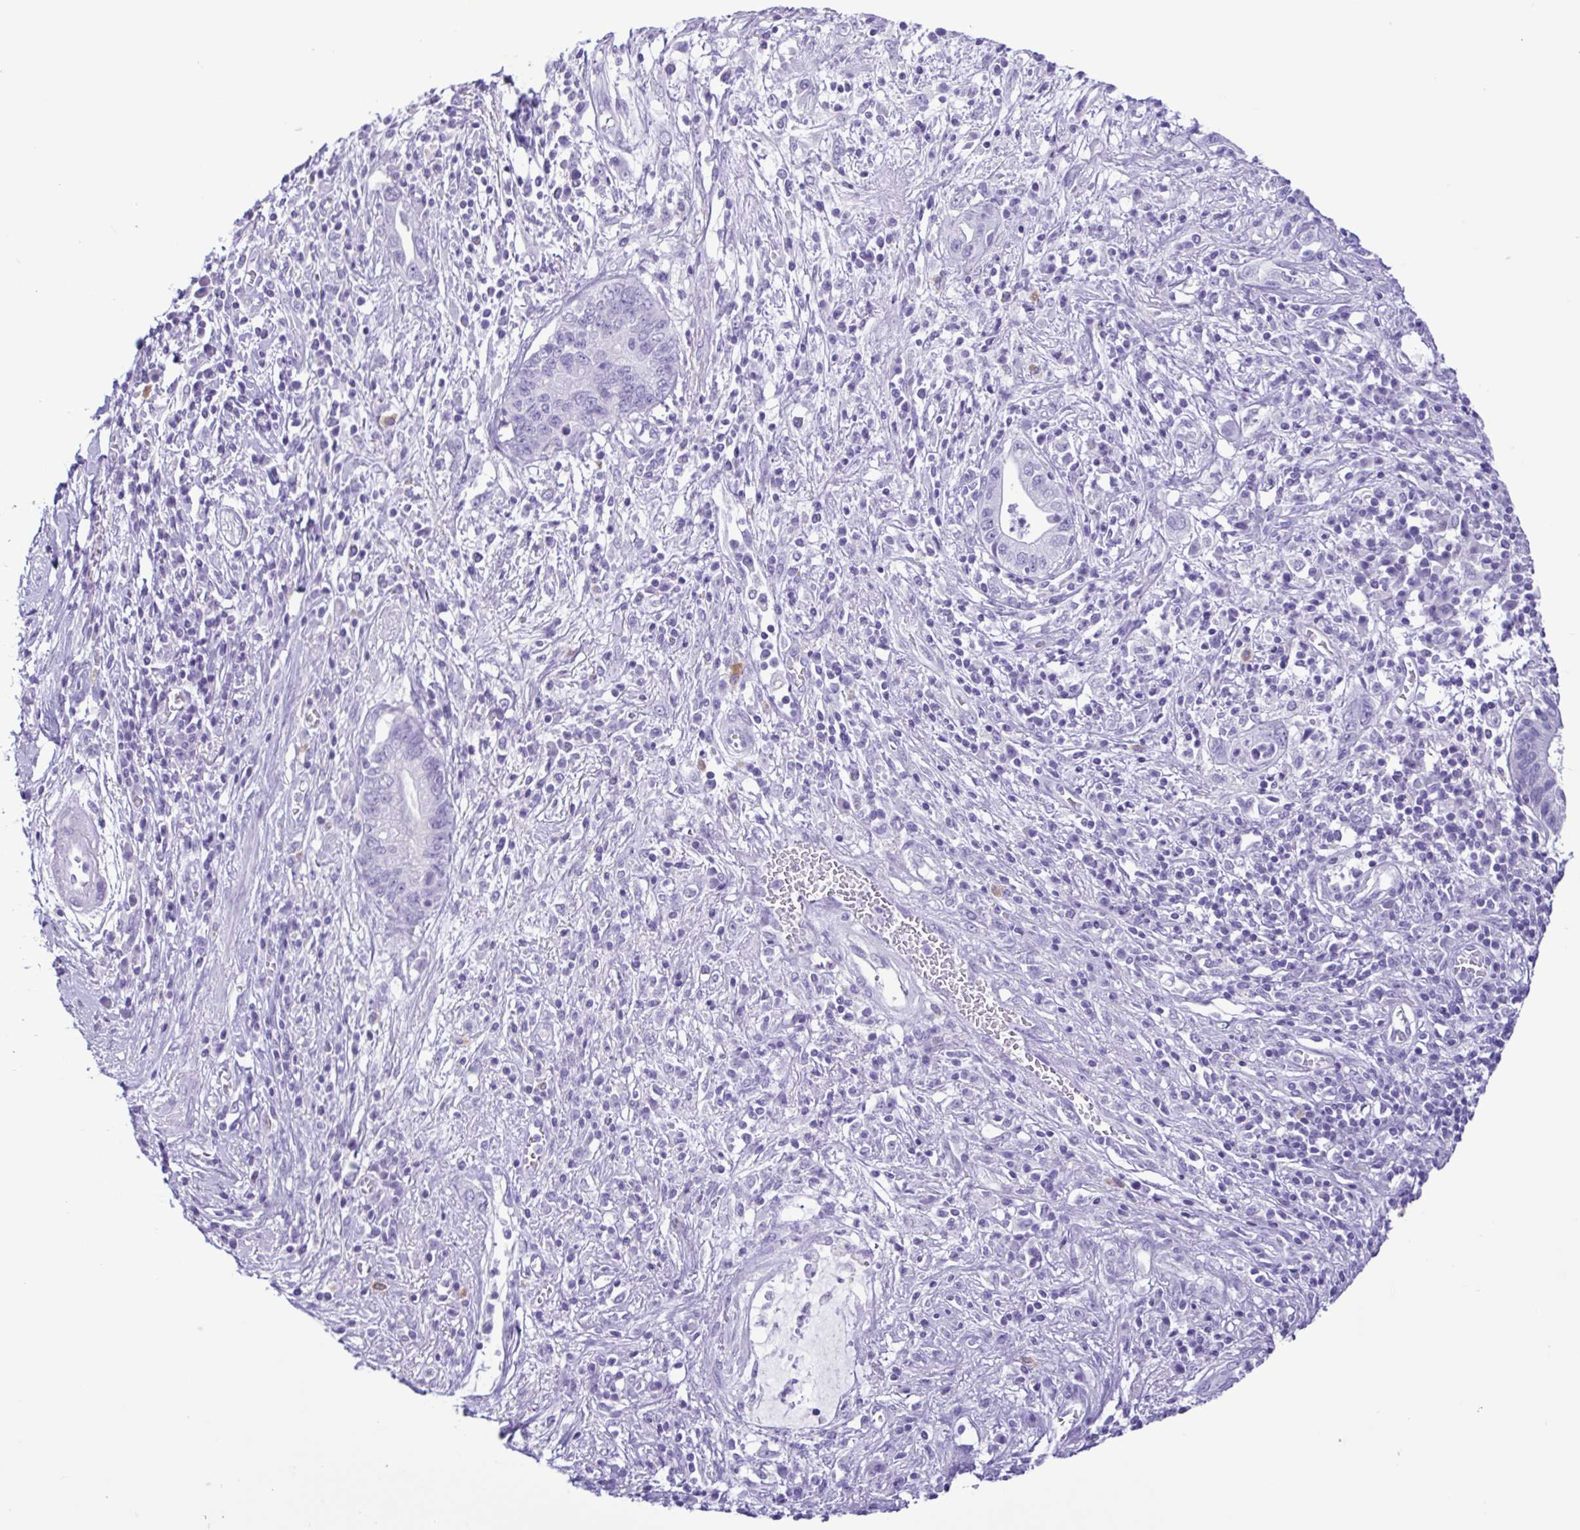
{"staining": {"intensity": "negative", "quantity": "none", "location": "none"}, "tissue": "pancreatic cancer", "cell_type": "Tumor cells", "image_type": "cancer", "snomed": [{"axis": "morphology", "description": "Adenocarcinoma, NOS"}, {"axis": "topography", "description": "Pancreas"}], "caption": "A high-resolution micrograph shows immunohistochemistry (IHC) staining of pancreatic cancer (adenocarcinoma), which reveals no significant expression in tumor cells.", "gene": "SPATA16", "patient": {"sex": "female", "age": 72}}